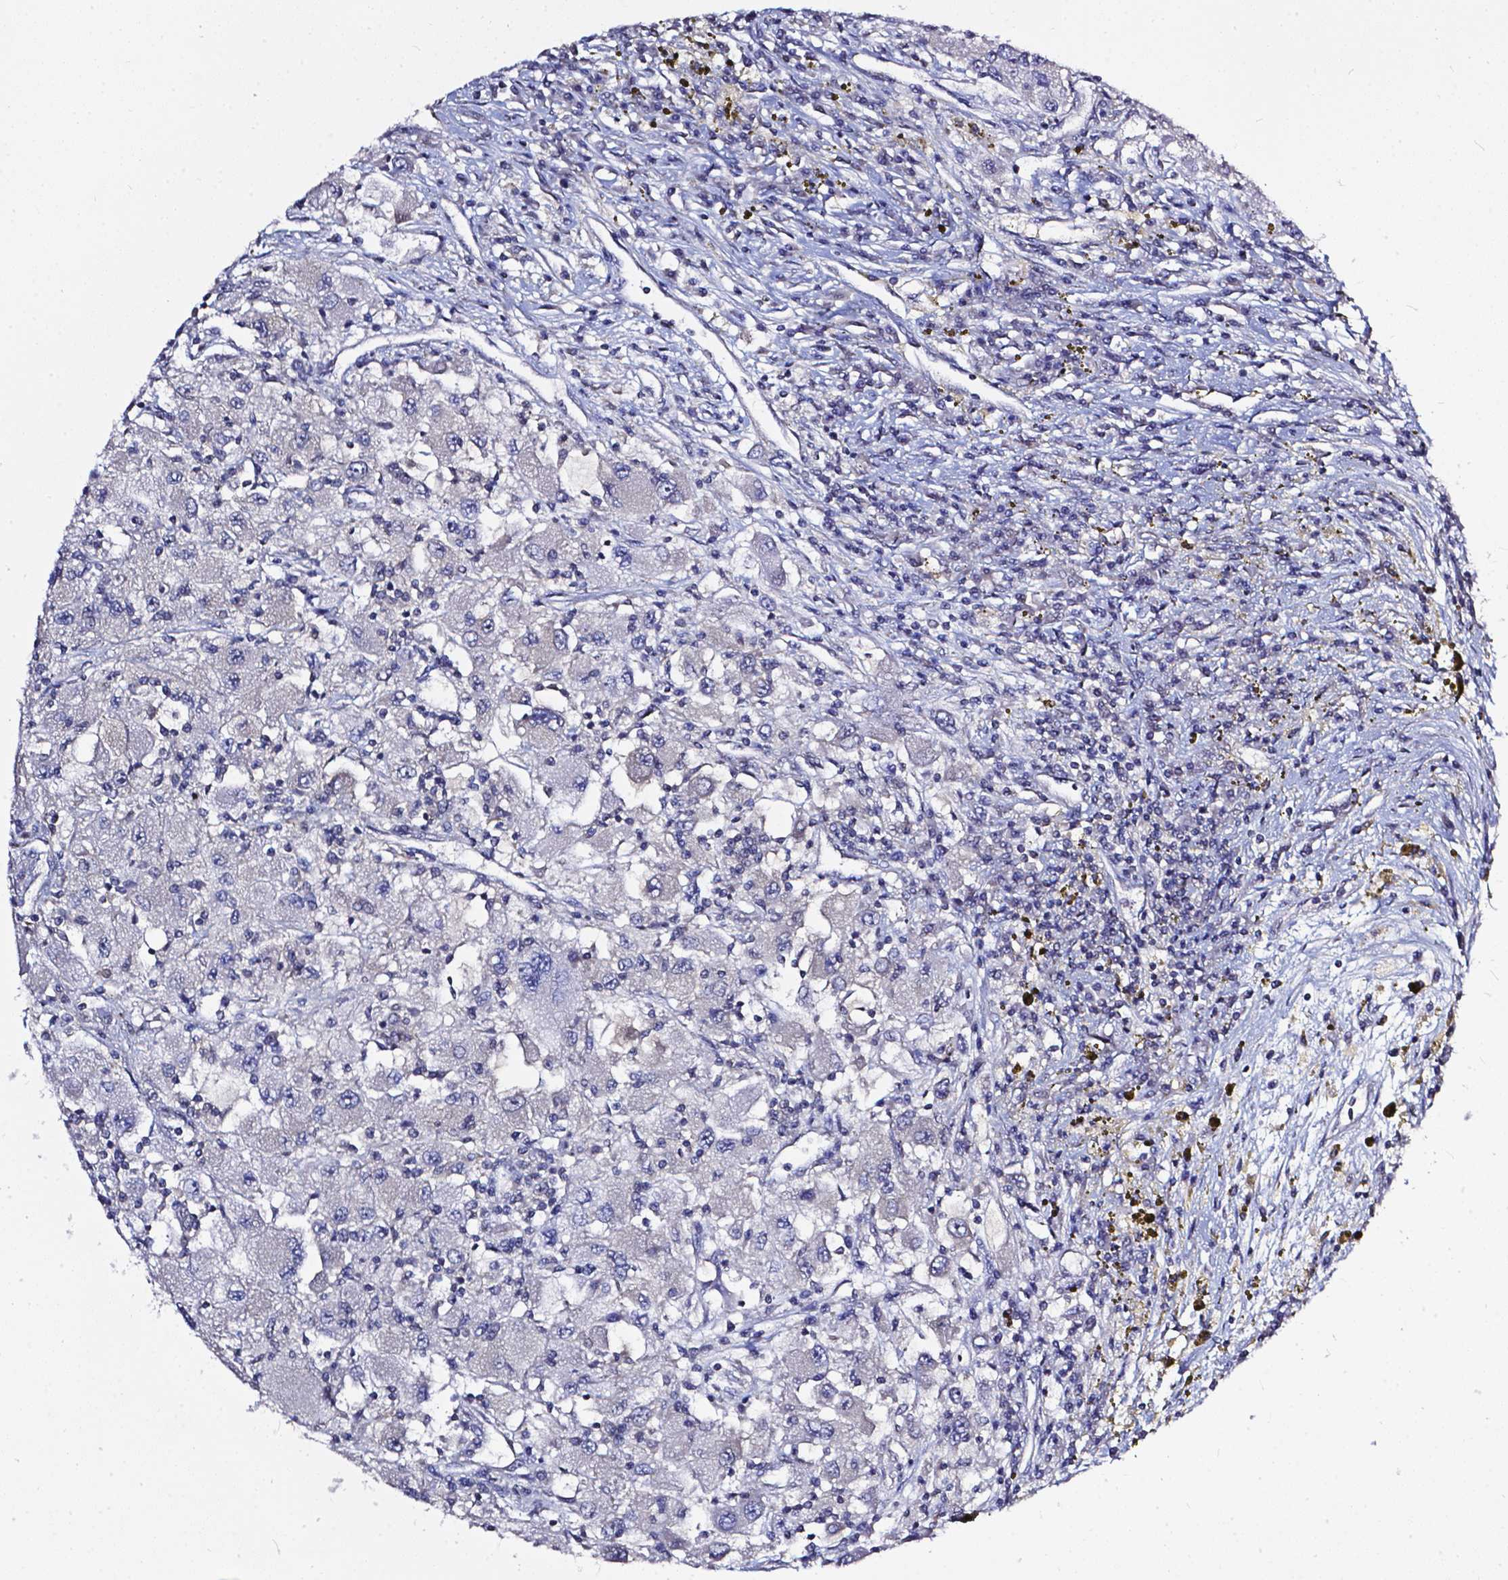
{"staining": {"intensity": "negative", "quantity": "none", "location": "none"}, "tissue": "renal cancer", "cell_type": "Tumor cells", "image_type": "cancer", "snomed": [{"axis": "morphology", "description": "Adenocarcinoma, NOS"}, {"axis": "topography", "description": "Kidney"}], "caption": "A histopathology image of human renal cancer is negative for staining in tumor cells.", "gene": "OTUB1", "patient": {"sex": "female", "age": 67}}